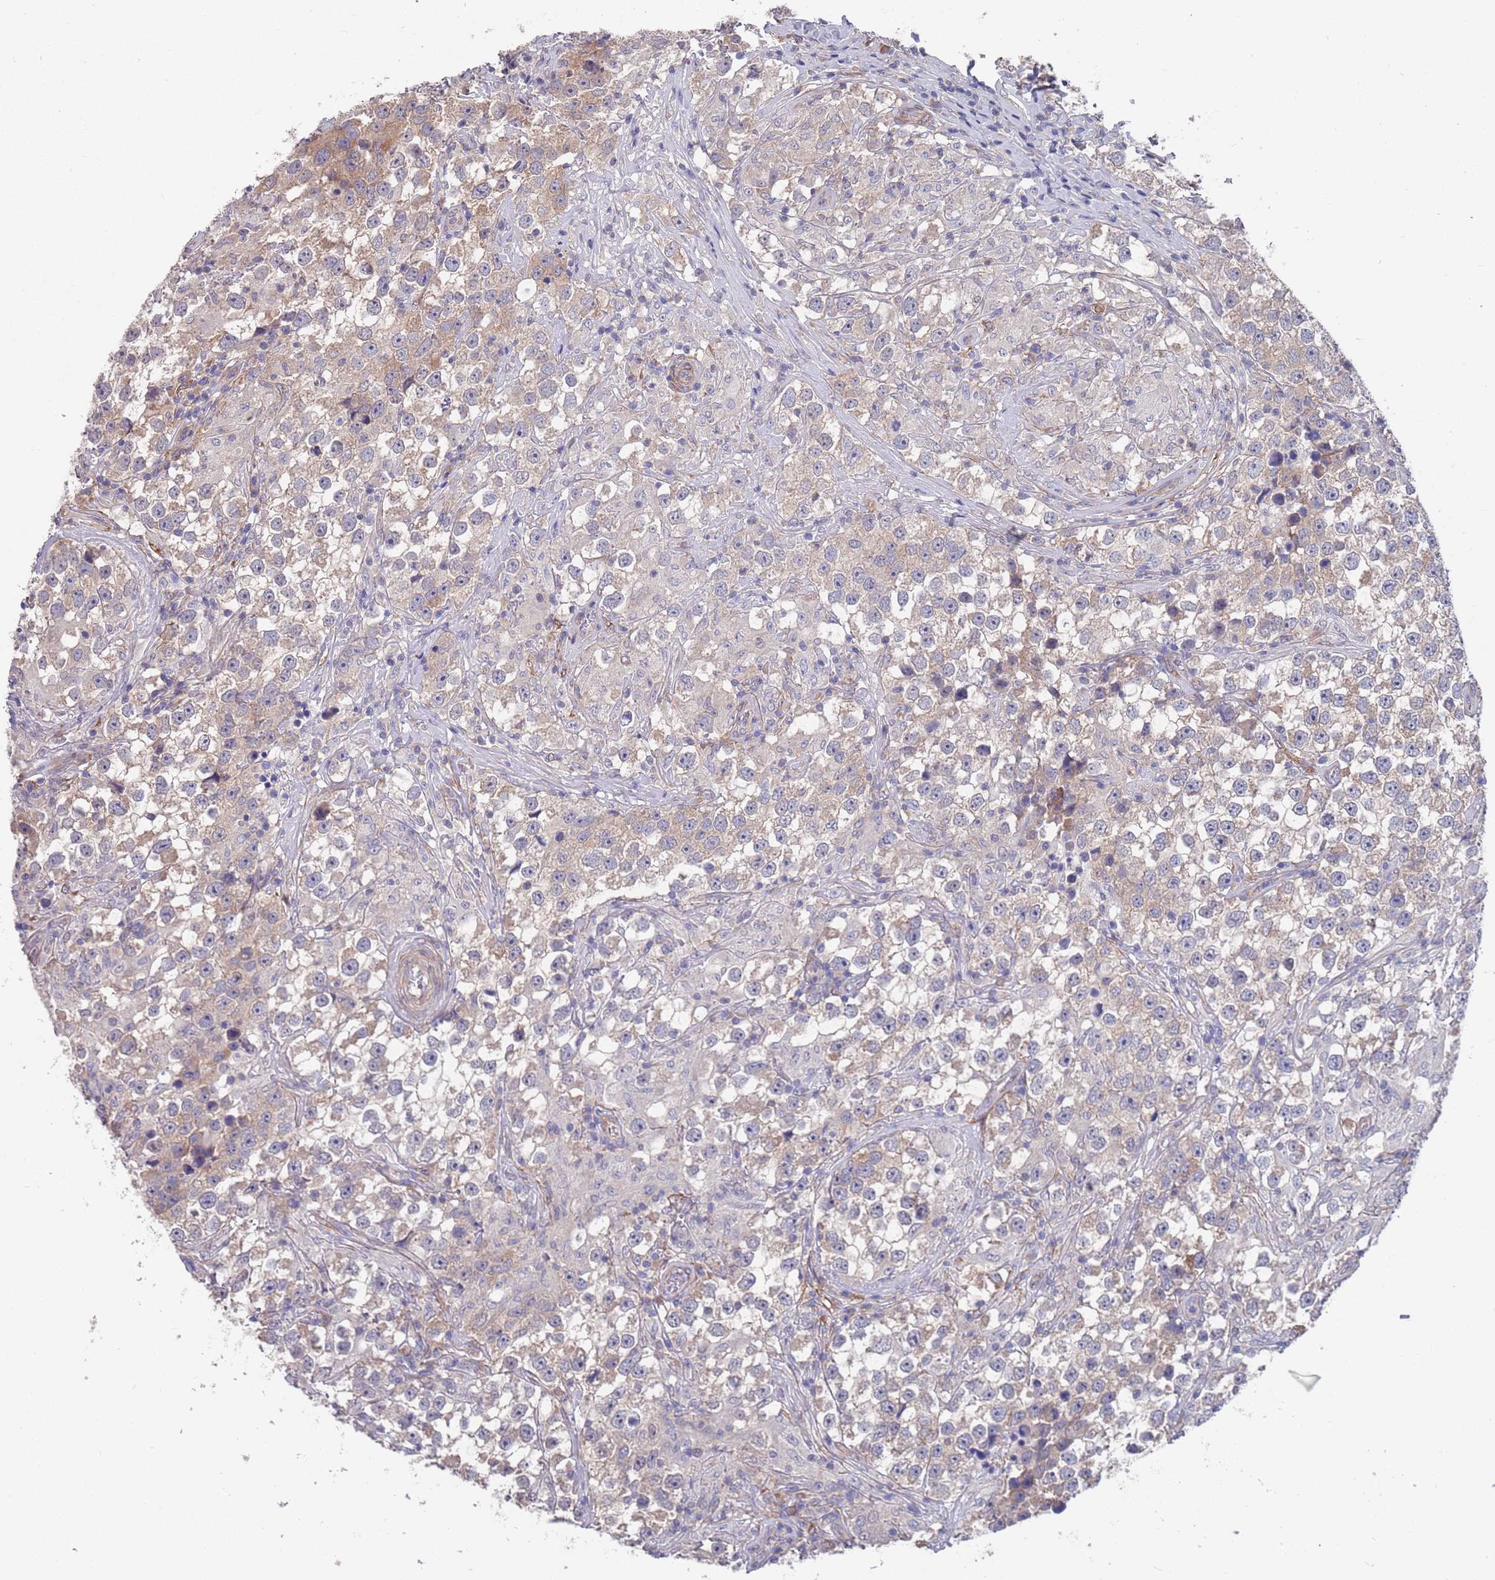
{"staining": {"intensity": "weak", "quantity": "<25%", "location": "cytoplasmic/membranous"}, "tissue": "testis cancer", "cell_type": "Tumor cells", "image_type": "cancer", "snomed": [{"axis": "morphology", "description": "Seminoma, NOS"}, {"axis": "topography", "description": "Testis"}], "caption": "Testis seminoma was stained to show a protein in brown. There is no significant expression in tumor cells.", "gene": "ANK2", "patient": {"sex": "male", "age": 46}}